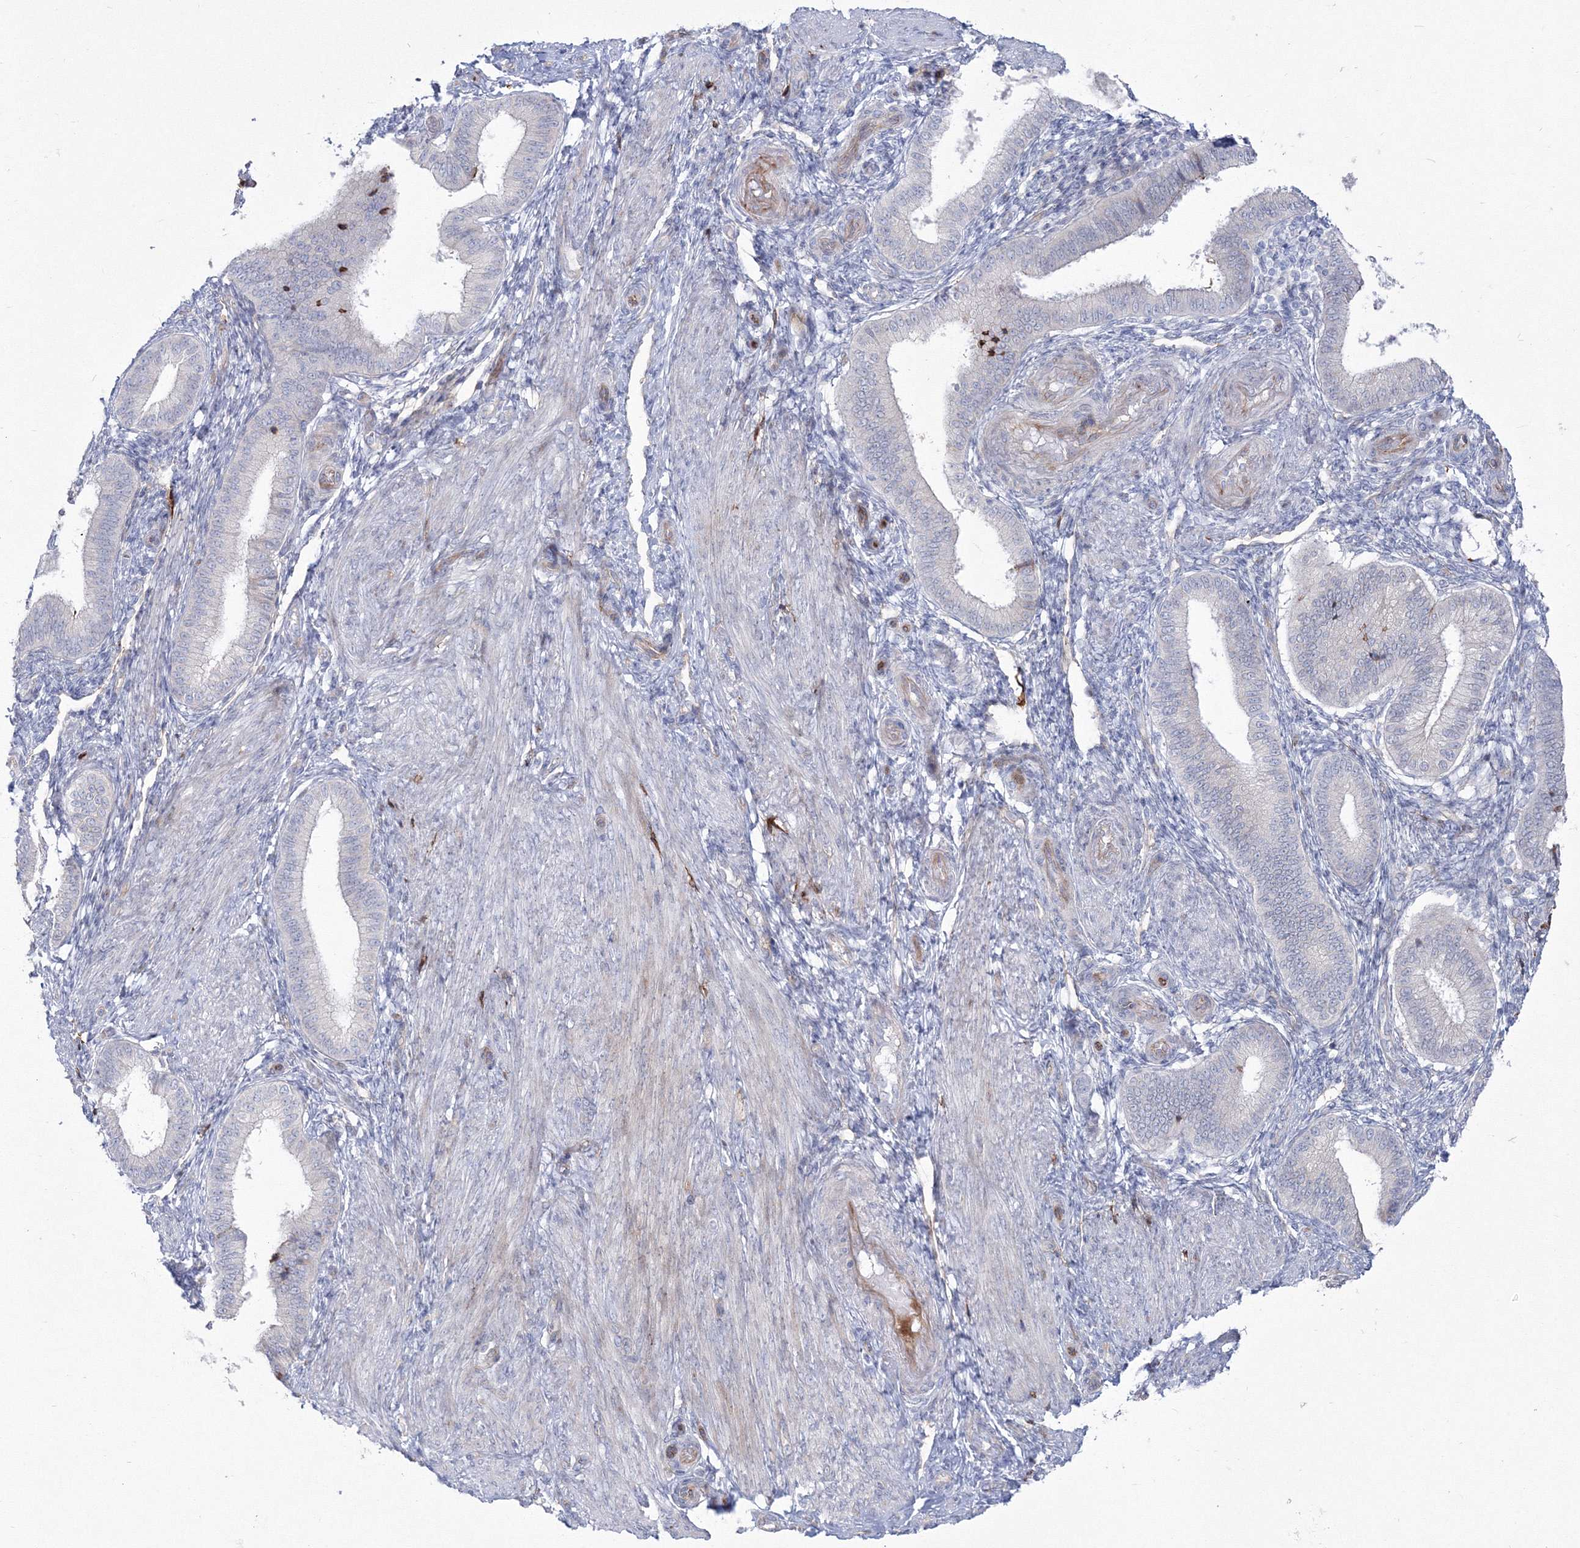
{"staining": {"intensity": "negative", "quantity": "none", "location": "none"}, "tissue": "endometrium", "cell_type": "Cells in endometrial stroma", "image_type": "normal", "snomed": [{"axis": "morphology", "description": "Normal tissue, NOS"}, {"axis": "topography", "description": "Endometrium"}], "caption": "Histopathology image shows no significant protein positivity in cells in endometrial stroma of normal endometrium. (DAB (3,3'-diaminobenzidine) immunohistochemistry, high magnification).", "gene": "HYAL2", "patient": {"sex": "female", "age": 39}}